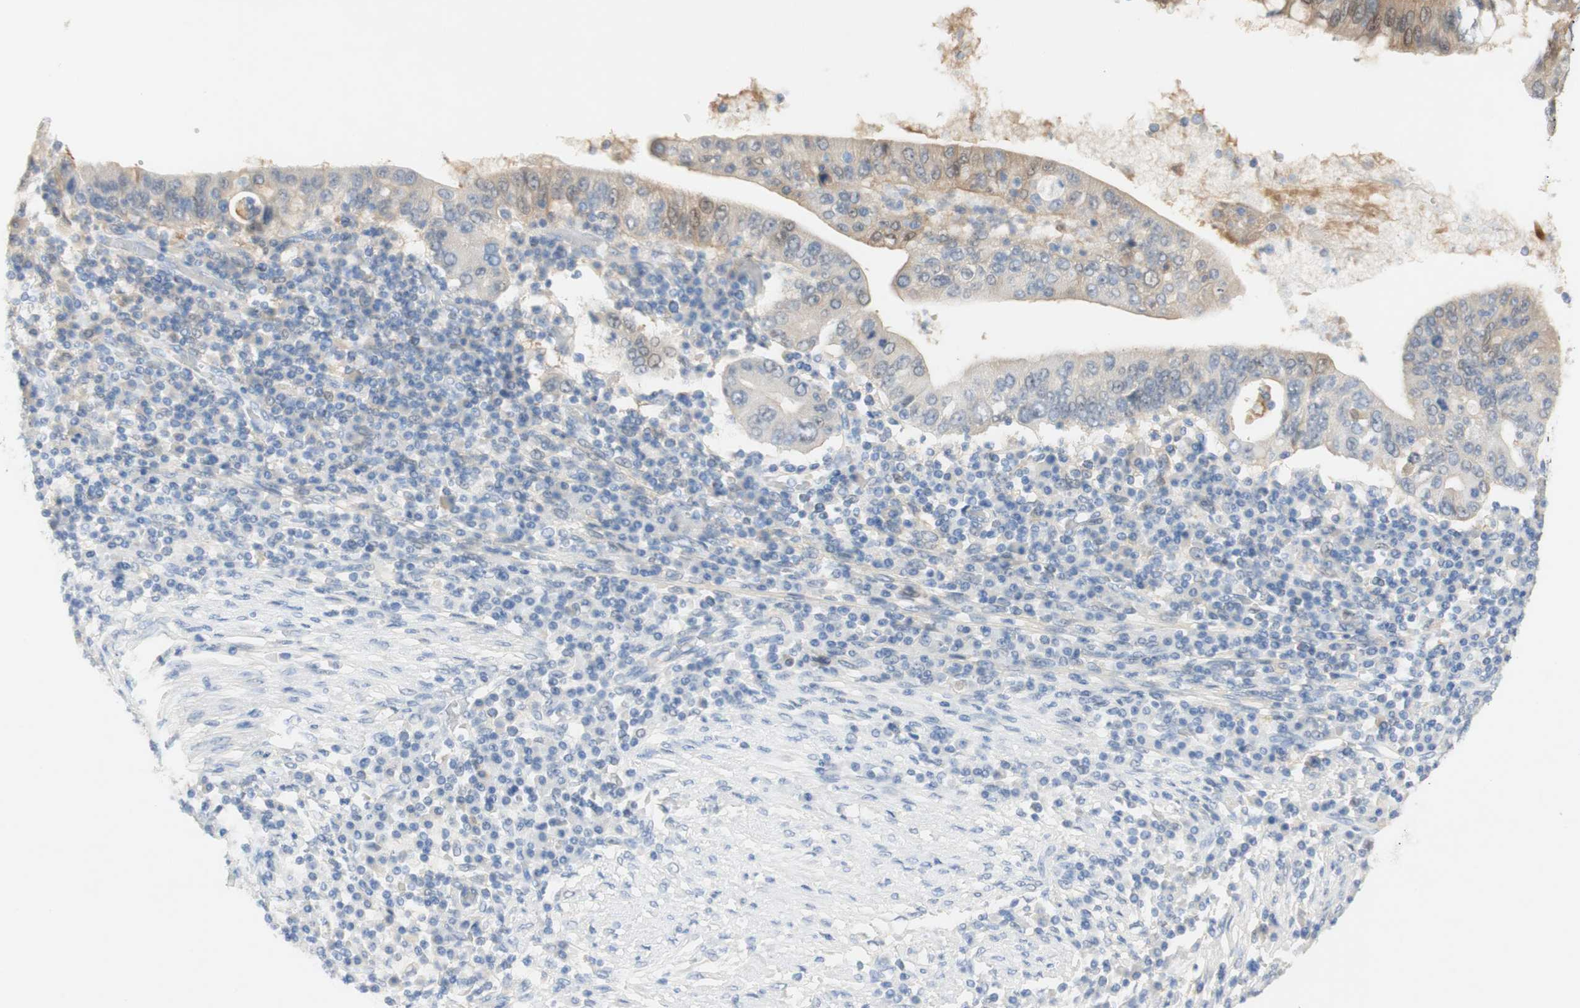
{"staining": {"intensity": "weak", "quantity": ">75%", "location": "cytoplasmic/membranous,nuclear"}, "tissue": "stomach cancer", "cell_type": "Tumor cells", "image_type": "cancer", "snomed": [{"axis": "morphology", "description": "Normal tissue, NOS"}, {"axis": "morphology", "description": "Adenocarcinoma, NOS"}, {"axis": "topography", "description": "Esophagus"}, {"axis": "topography", "description": "Stomach, upper"}, {"axis": "topography", "description": "Peripheral nerve tissue"}], "caption": "This image shows immunohistochemistry (IHC) staining of stomach cancer (adenocarcinoma), with low weak cytoplasmic/membranous and nuclear positivity in approximately >75% of tumor cells.", "gene": "SELENBP1", "patient": {"sex": "male", "age": 62}}